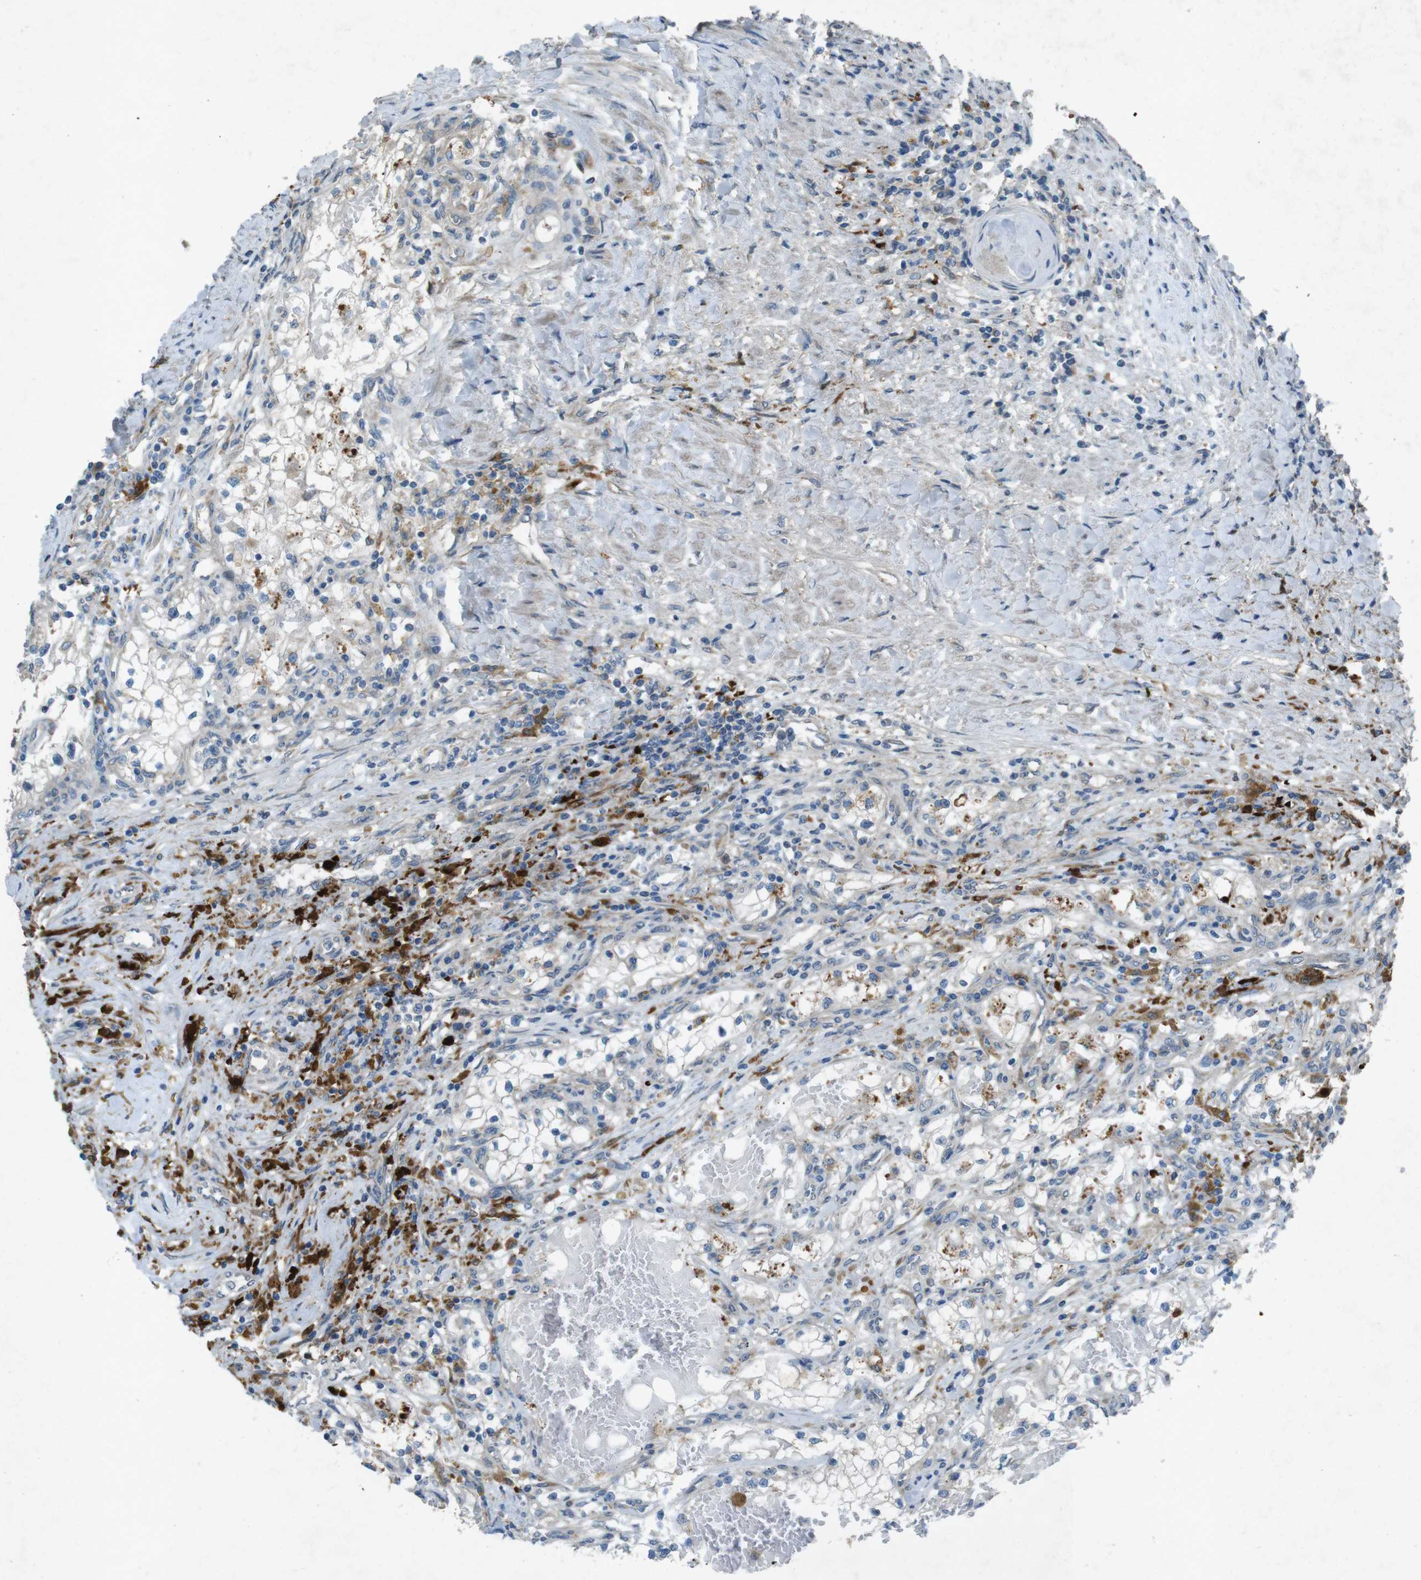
{"staining": {"intensity": "weak", "quantity": "25%-75%", "location": "cytoplasmic/membranous"}, "tissue": "renal cancer", "cell_type": "Tumor cells", "image_type": "cancer", "snomed": [{"axis": "morphology", "description": "Adenocarcinoma, NOS"}, {"axis": "topography", "description": "Kidney"}], "caption": "The micrograph shows staining of adenocarcinoma (renal), revealing weak cytoplasmic/membranous protein positivity (brown color) within tumor cells.", "gene": "TMEM41B", "patient": {"sex": "male", "age": 68}}